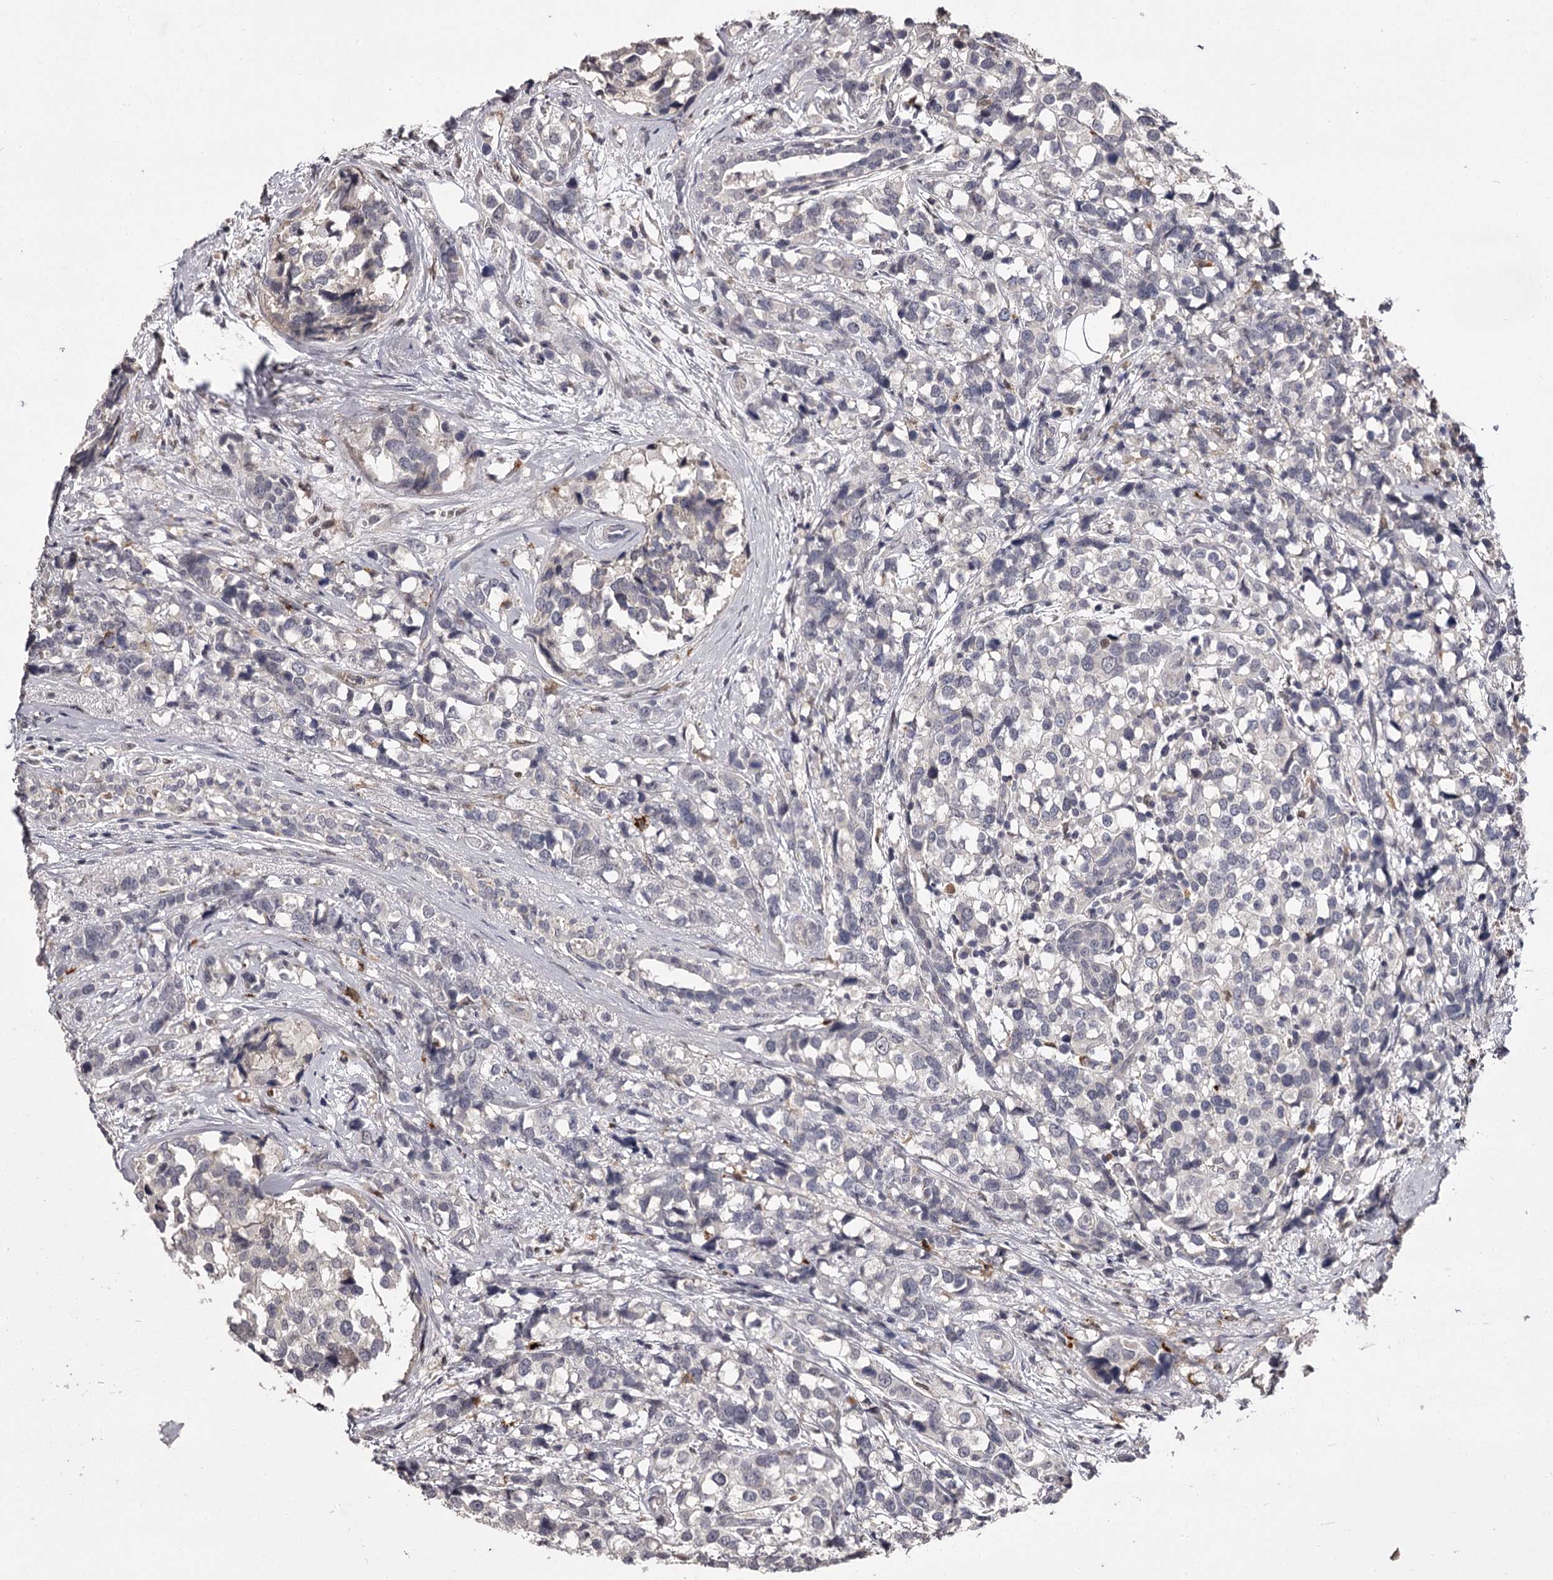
{"staining": {"intensity": "negative", "quantity": "none", "location": "none"}, "tissue": "breast cancer", "cell_type": "Tumor cells", "image_type": "cancer", "snomed": [{"axis": "morphology", "description": "Lobular carcinoma"}, {"axis": "topography", "description": "Breast"}], "caption": "DAB immunohistochemical staining of breast cancer (lobular carcinoma) shows no significant positivity in tumor cells.", "gene": "SLC32A1", "patient": {"sex": "female", "age": 59}}